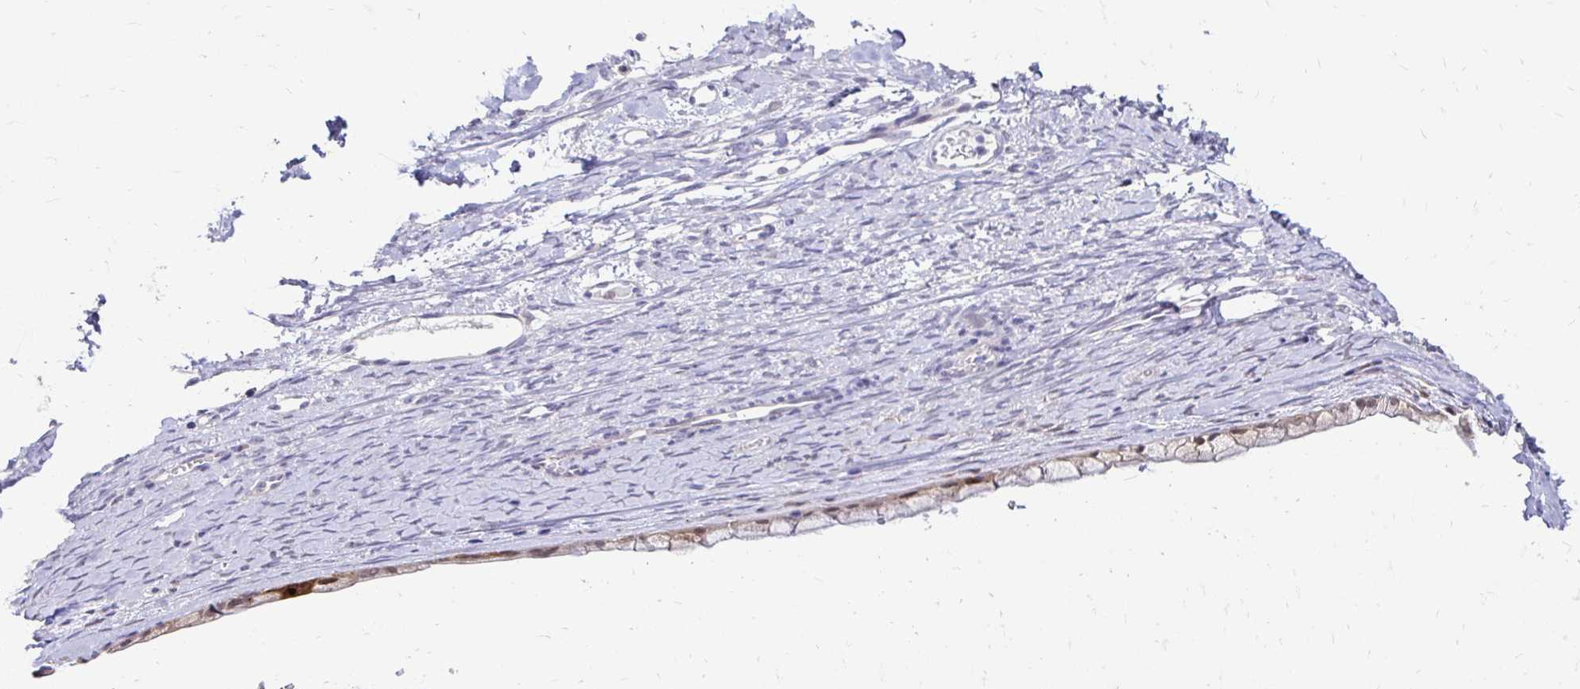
{"staining": {"intensity": "weak", "quantity": "25%-75%", "location": "cytoplasmic/membranous,nuclear"}, "tissue": "ovarian cancer", "cell_type": "Tumor cells", "image_type": "cancer", "snomed": [{"axis": "morphology", "description": "Cystadenocarcinoma, mucinous, NOS"}, {"axis": "topography", "description": "Ovary"}], "caption": "Mucinous cystadenocarcinoma (ovarian) stained with a protein marker demonstrates weak staining in tumor cells.", "gene": "PADI2", "patient": {"sex": "female", "age": 61}}